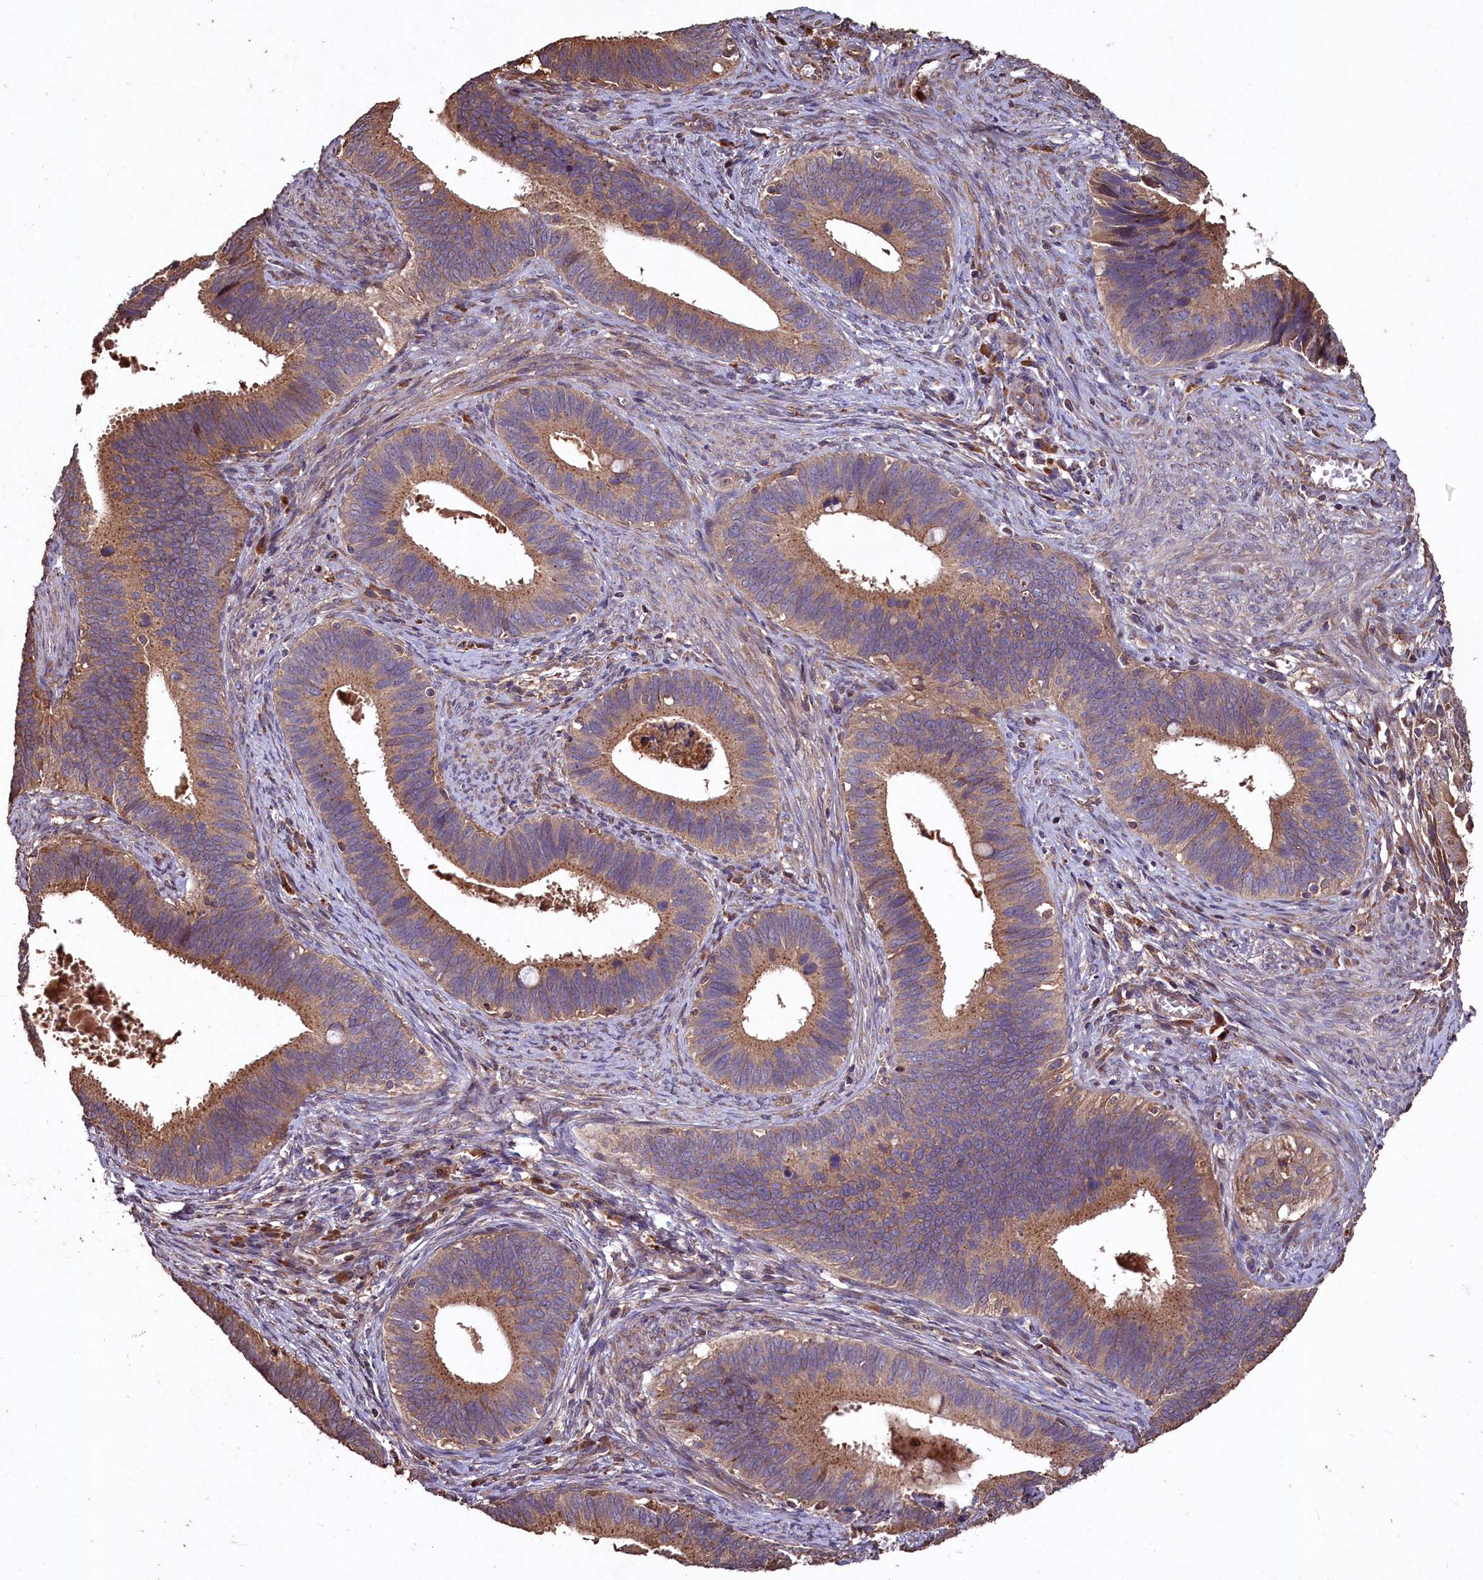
{"staining": {"intensity": "moderate", "quantity": ">75%", "location": "cytoplasmic/membranous"}, "tissue": "cervical cancer", "cell_type": "Tumor cells", "image_type": "cancer", "snomed": [{"axis": "morphology", "description": "Adenocarcinoma, NOS"}, {"axis": "topography", "description": "Cervix"}], "caption": "Immunohistochemical staining of human cervical cancer exhibits medium levels of moderate cytoplasmic/membranous expression in about >75% of tumor cells.", "gene": "TMEM98", "patient": {"sex": "female", "age": 42}}